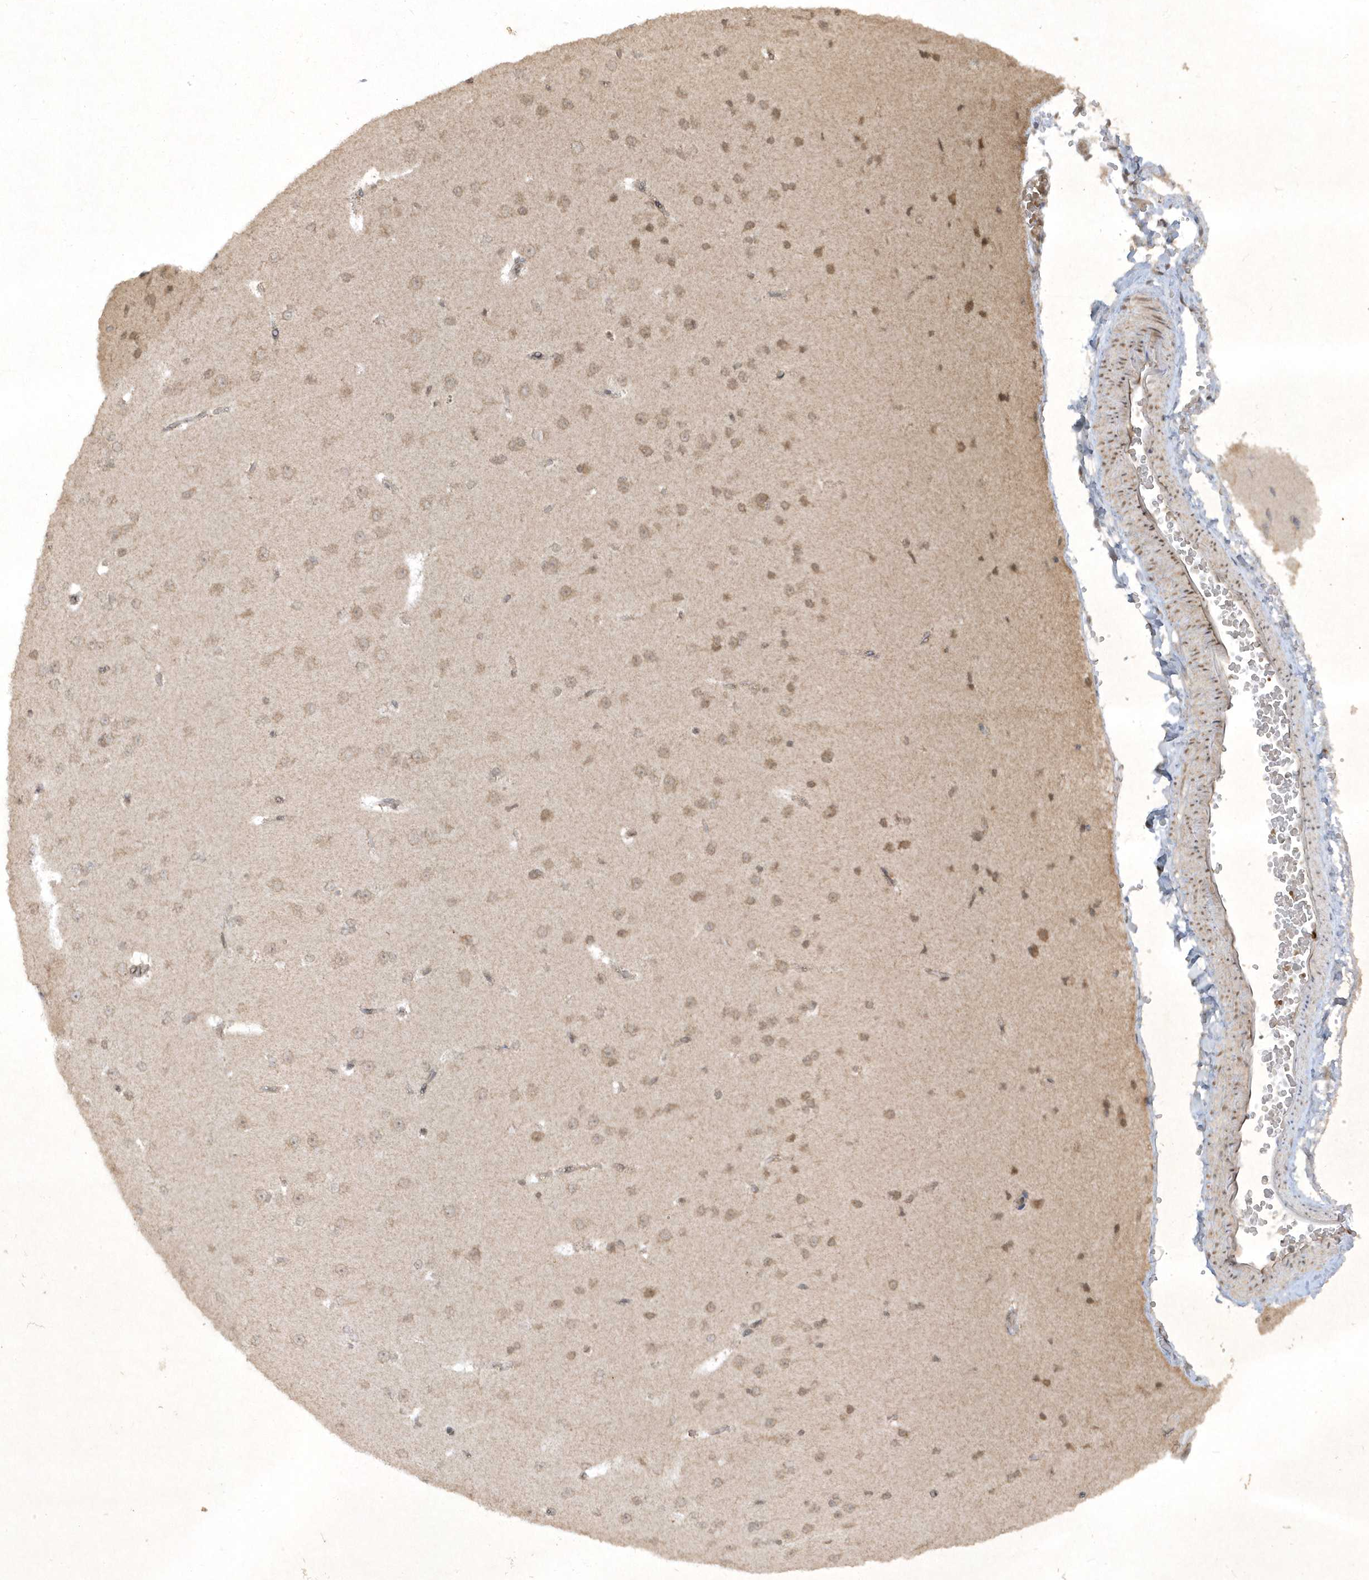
{"staining": {"intensity": "weak", "quantity": "25%-75%", "location": "nuclear"}, "tissue": "cerebral cortex", "cell_type": "Endothelial cells", "image_type": "normal", "snomed": [{"axis": "morphology", "description": "Normal tissue, NOS"}, {"axis": "morphology", "description": "Developmental malformation"}, {"axis": "topography", "description": "Cerebral cortex"}], "caption": "Cerebral cortex stained with a protein marker exhibits weak staining in endothelial cells.", "gene": "ZNF213", "patient": {"sex": "female", "age": 30}}